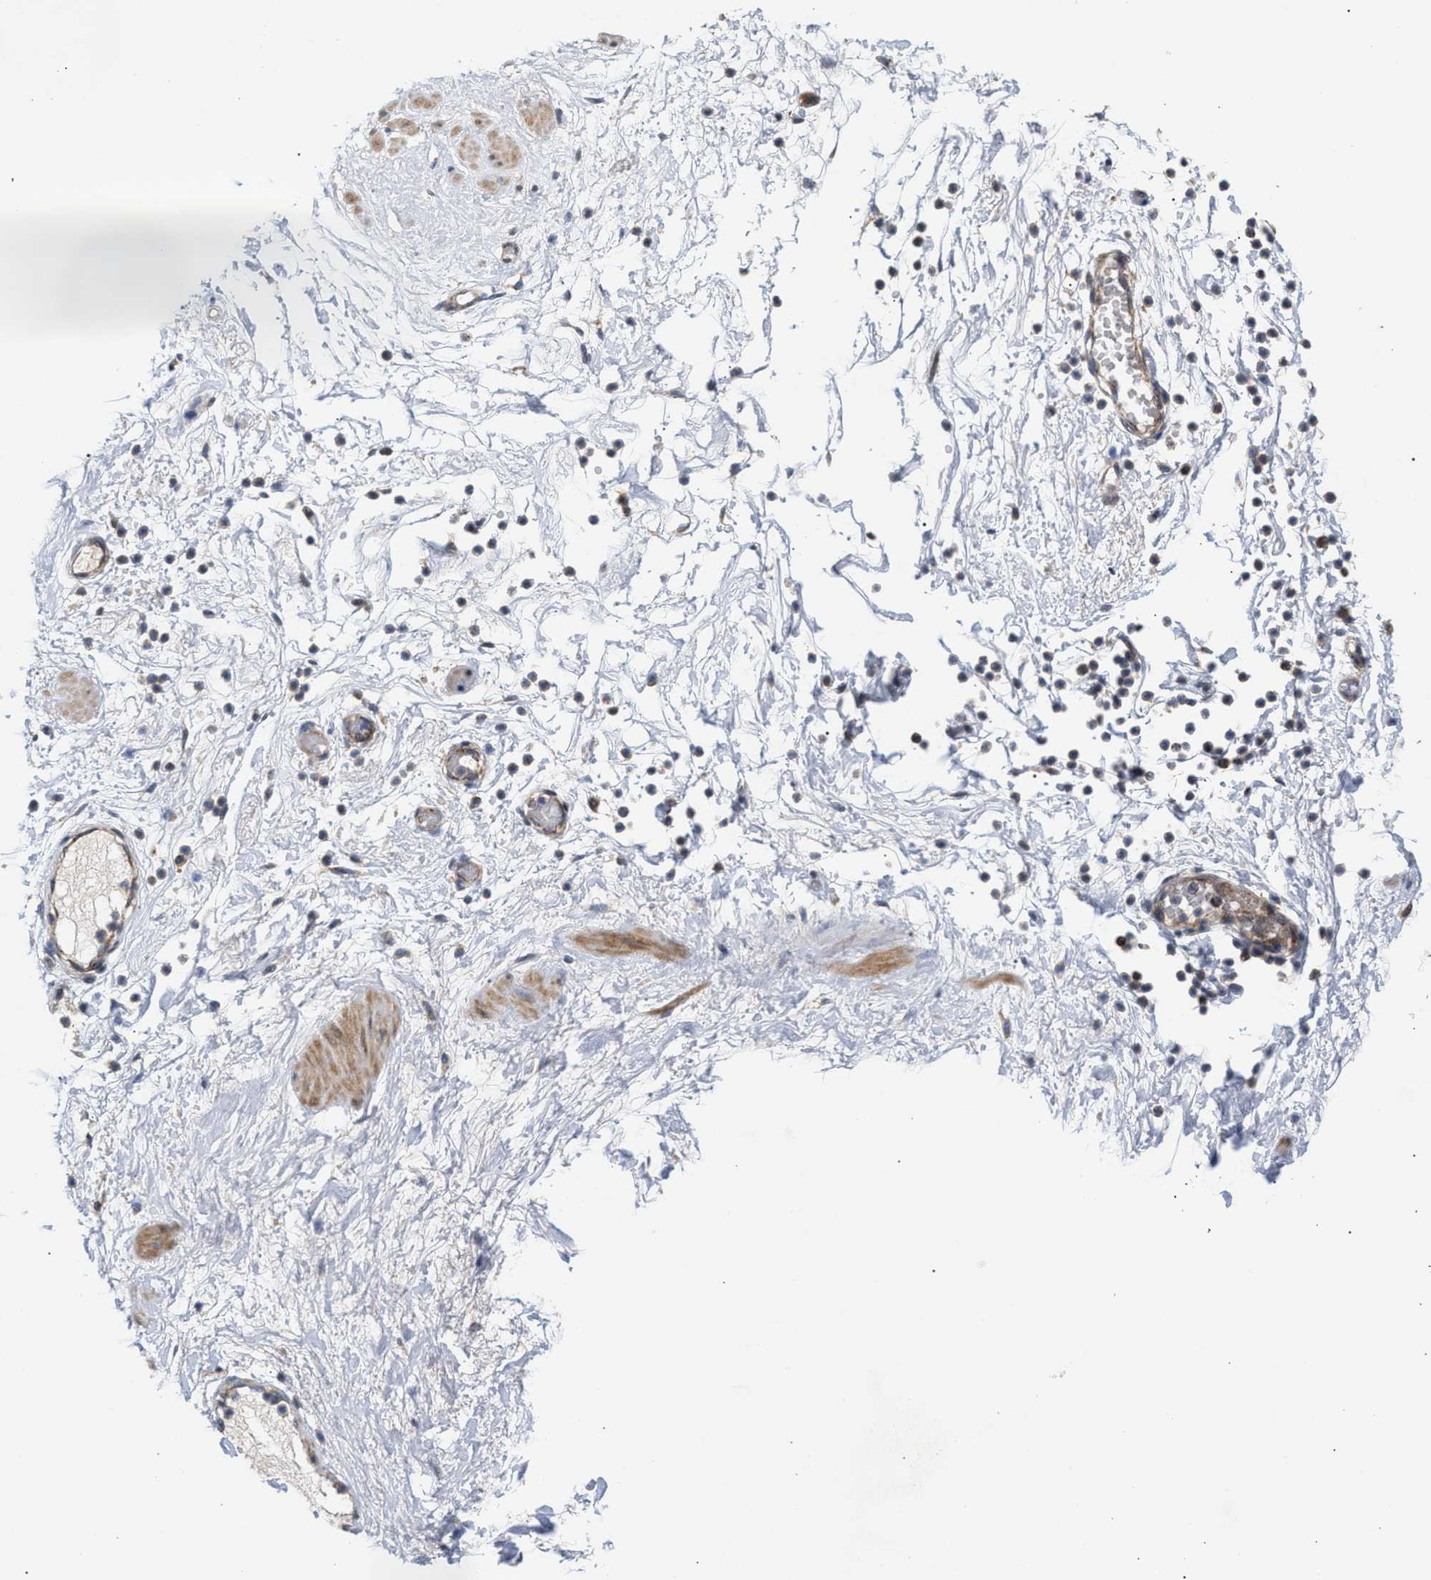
{"staining": {"intensity": "moderate", "quantity": ">75%", "location": "cytoplasmic/membranous"}, "tissue": "adipose tissue", "cell_type": "Adipocytes", "image_type": "normal", "snomed": [{"axis": "morphology", "description": "Normal tissue, NOS"}, {"axis": "topography", "description": "Soft tissue"}, {"axis": "topography", "description": "Vascular tissue"}], "caption": "Immunohistochemistry (IHC) histopathology image of normal adipose tissue: adipose tissue stained using immunohistochemistry (IHC) reveals medium levels of moderate protein expression localized specifically in the cytoplasmic/membranous of adipocytes, appearing as a cytoplasmic/membranous brown color.", "gene": "TACO1", "patient": {"sex": "female", "age": 35}}